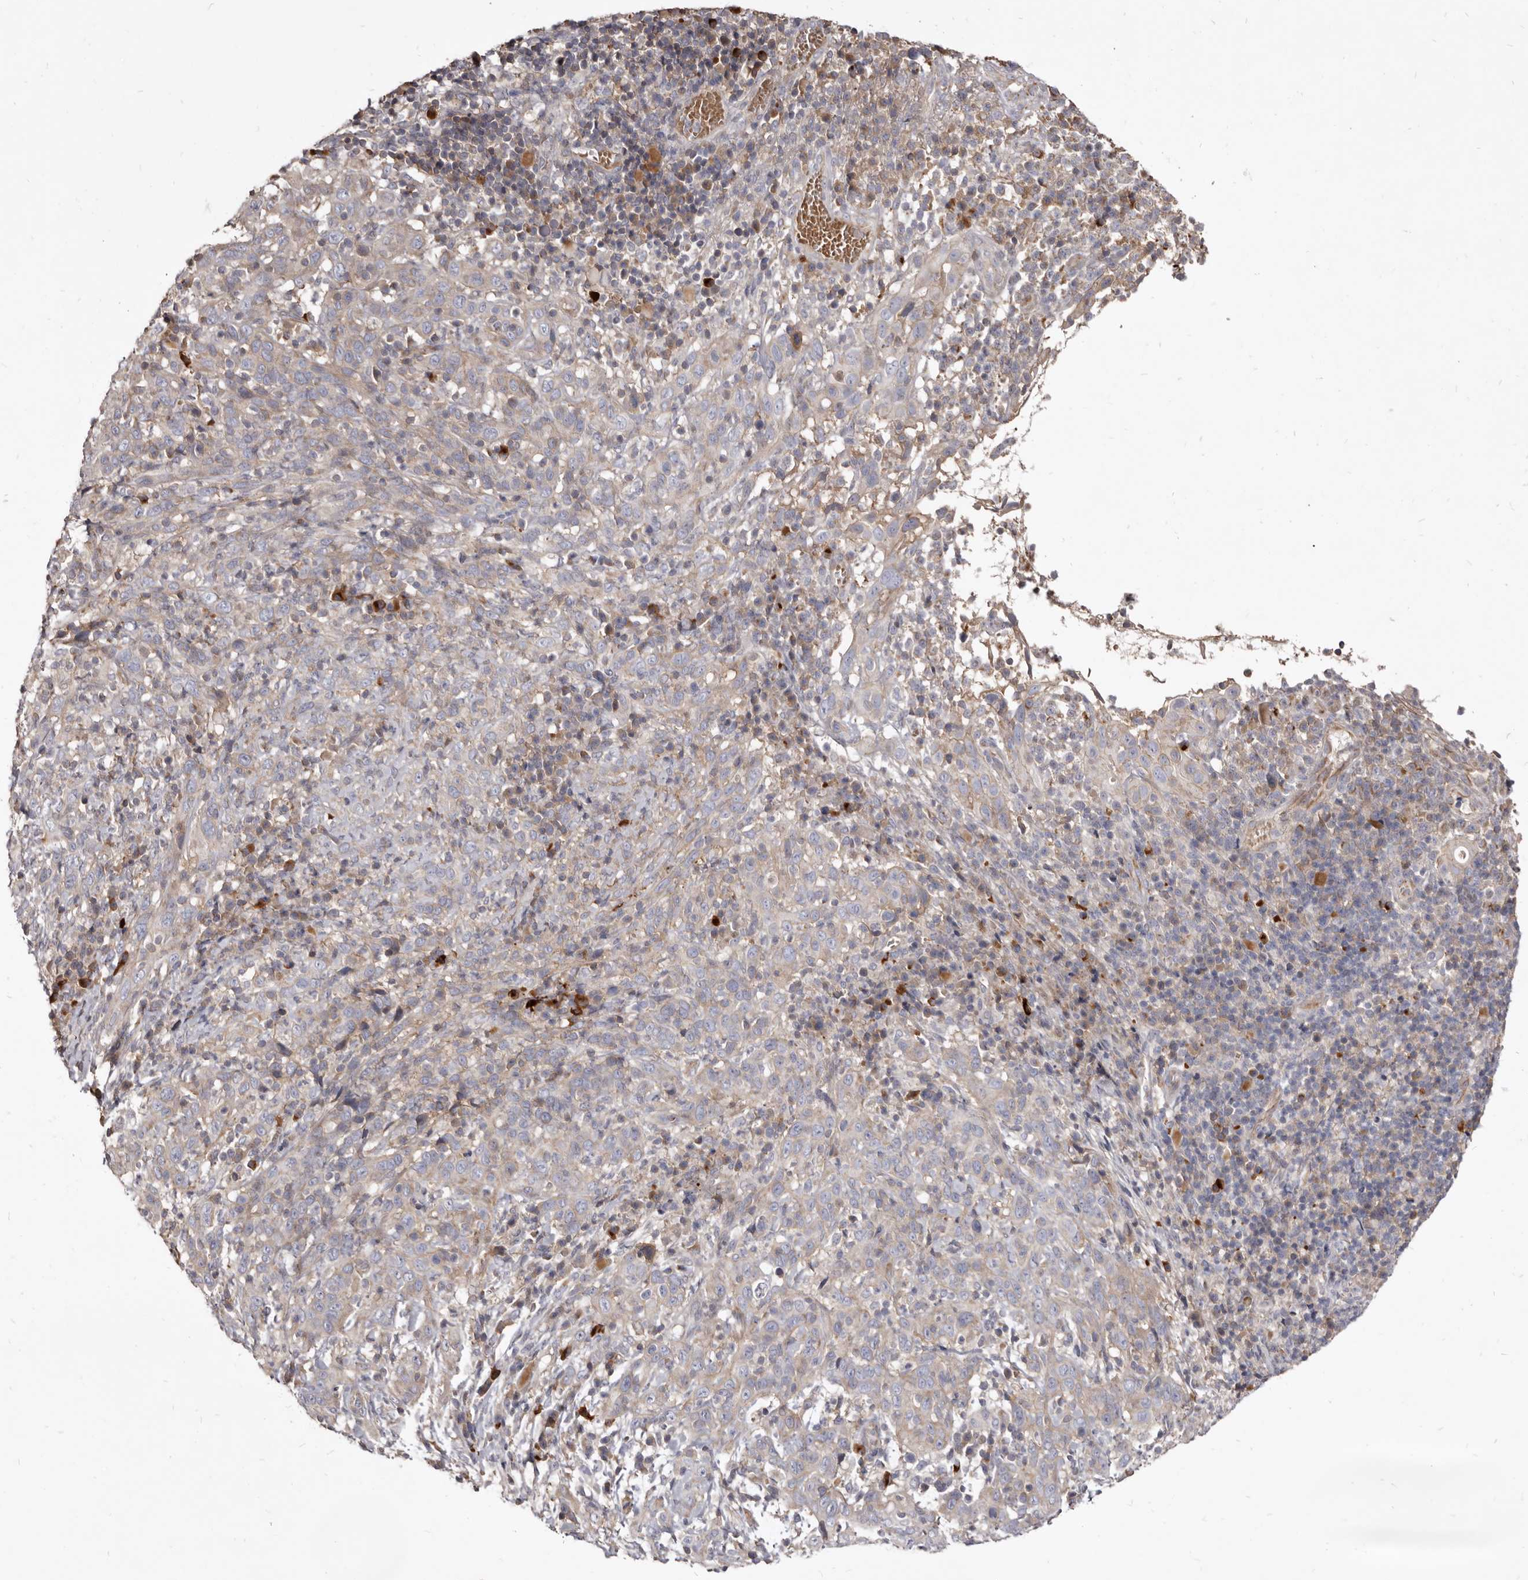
{"staining": {"intensity": "weak", "quantity": "<25%", "location": "cytoplasmic/membranous"}, "tissue": "cervical cancer", "cell_type": "Tumor cells", "image_type": "cancer", "snomed": [{"axis": "morphology", "description": "Squamous cell carcinoma, NOS"}, {"axis": "topography", "description": "Cervix"}], "caption": "Human cervical cancer (squamous cell carcinoma) stained for a protein using IHC shows no staining in tumor cells.", "gene": "FAS", "patient": {"sex": "female", "age": 46}}